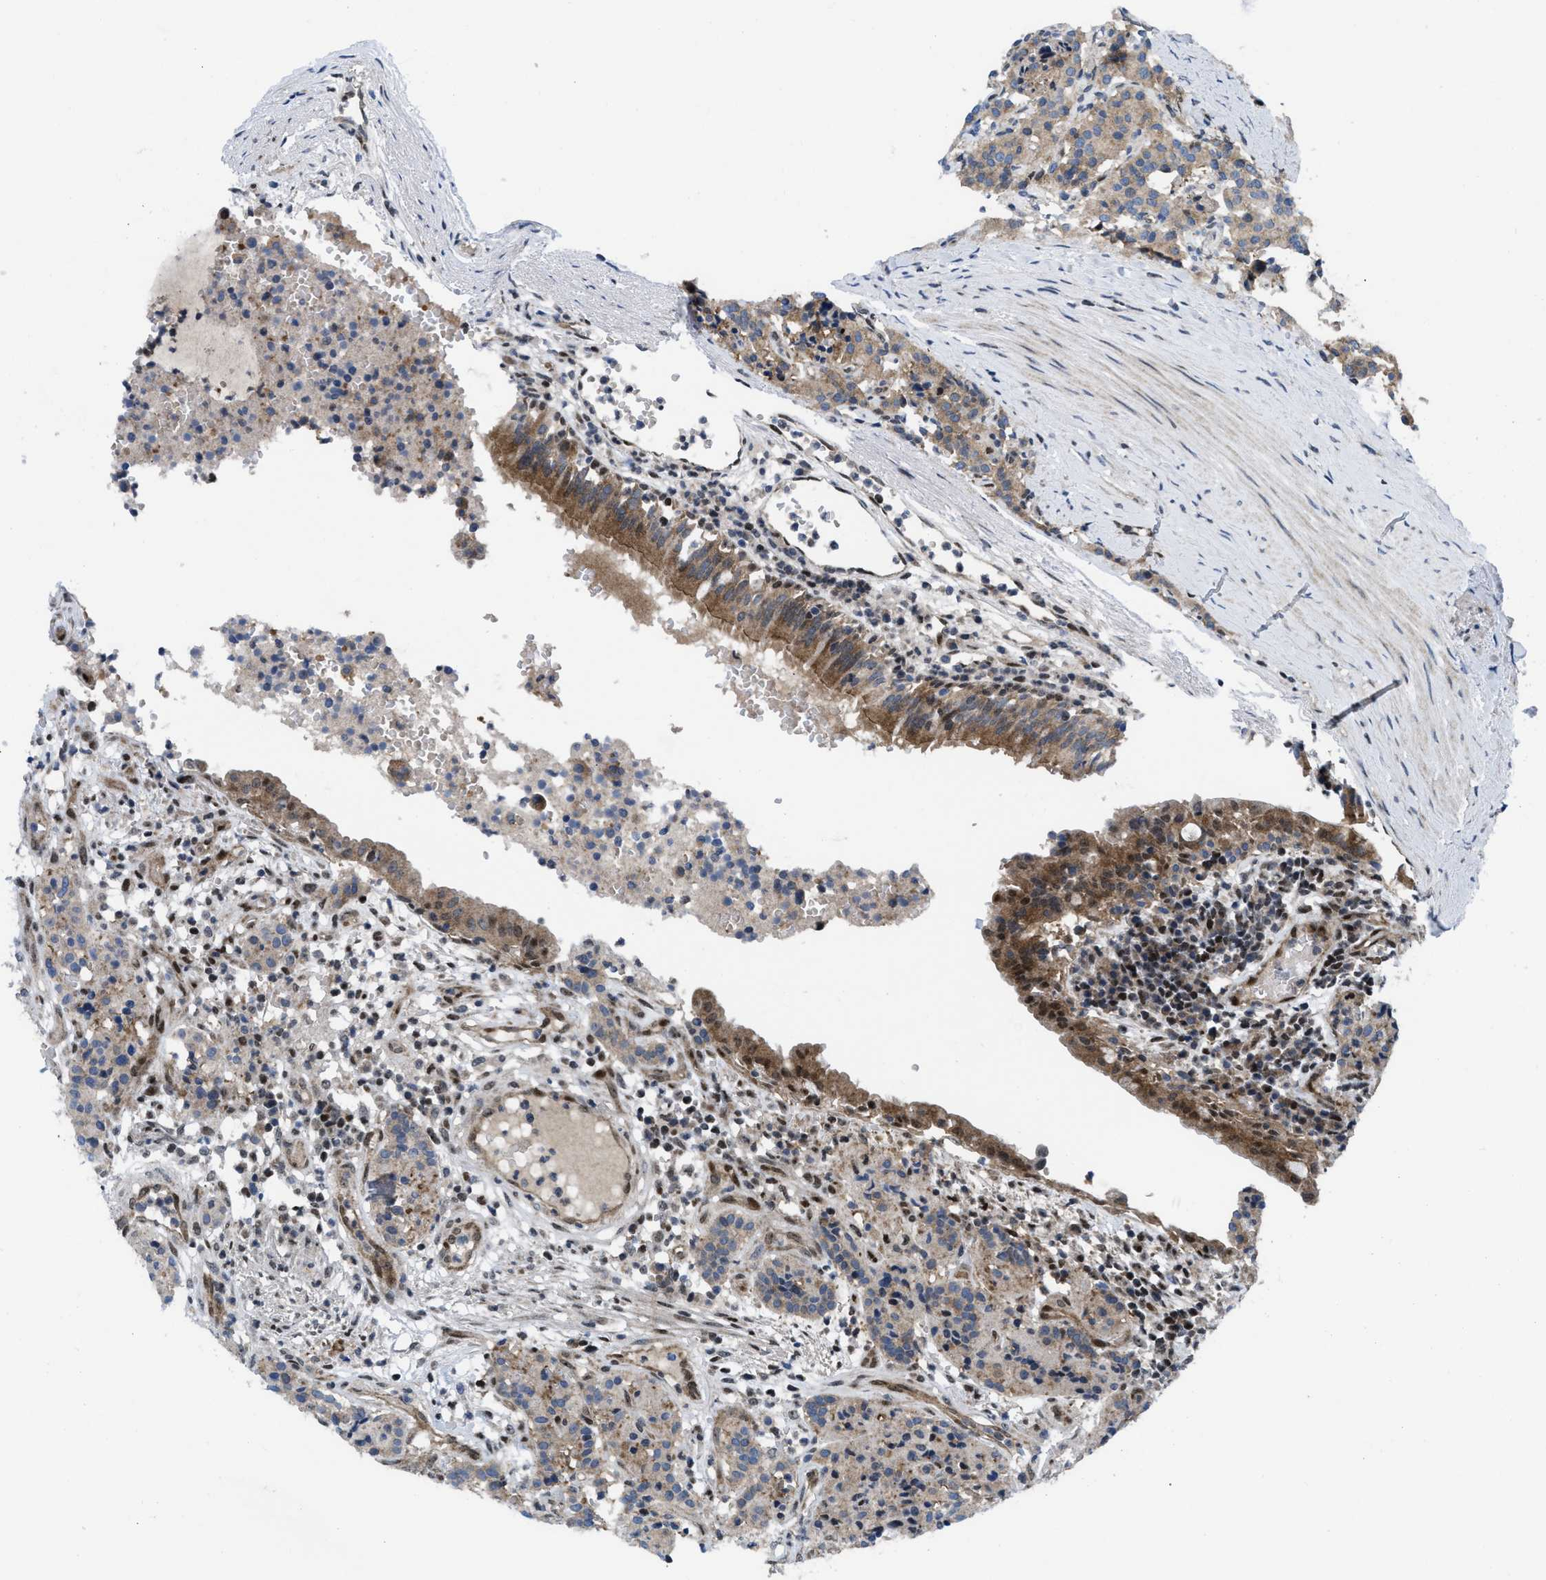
{"staining": {"intensity": "moderate", "quantity": ">75%", "location": "cytoplasmic/membranous"}, "tissue": "carcinoid", "cell_type": "Tumor cells", "image_type": "cancer", "snomed": [{"axis": "morphology", "description": "Carcinoid, malignant, NOS"}, {"axis": "topography", "description": "Lung"}], "caption": "Tumor cells display medium levels of moderate cytoplasmic/membranous expression in about >75% of cells in human carcinoid. Immunohistochemistry (ihc) stains the protein of interest in brown and the nuclei are stained blue.", "gene": "PPP2CB", "patient": {"sex": "male", "age": 30}}